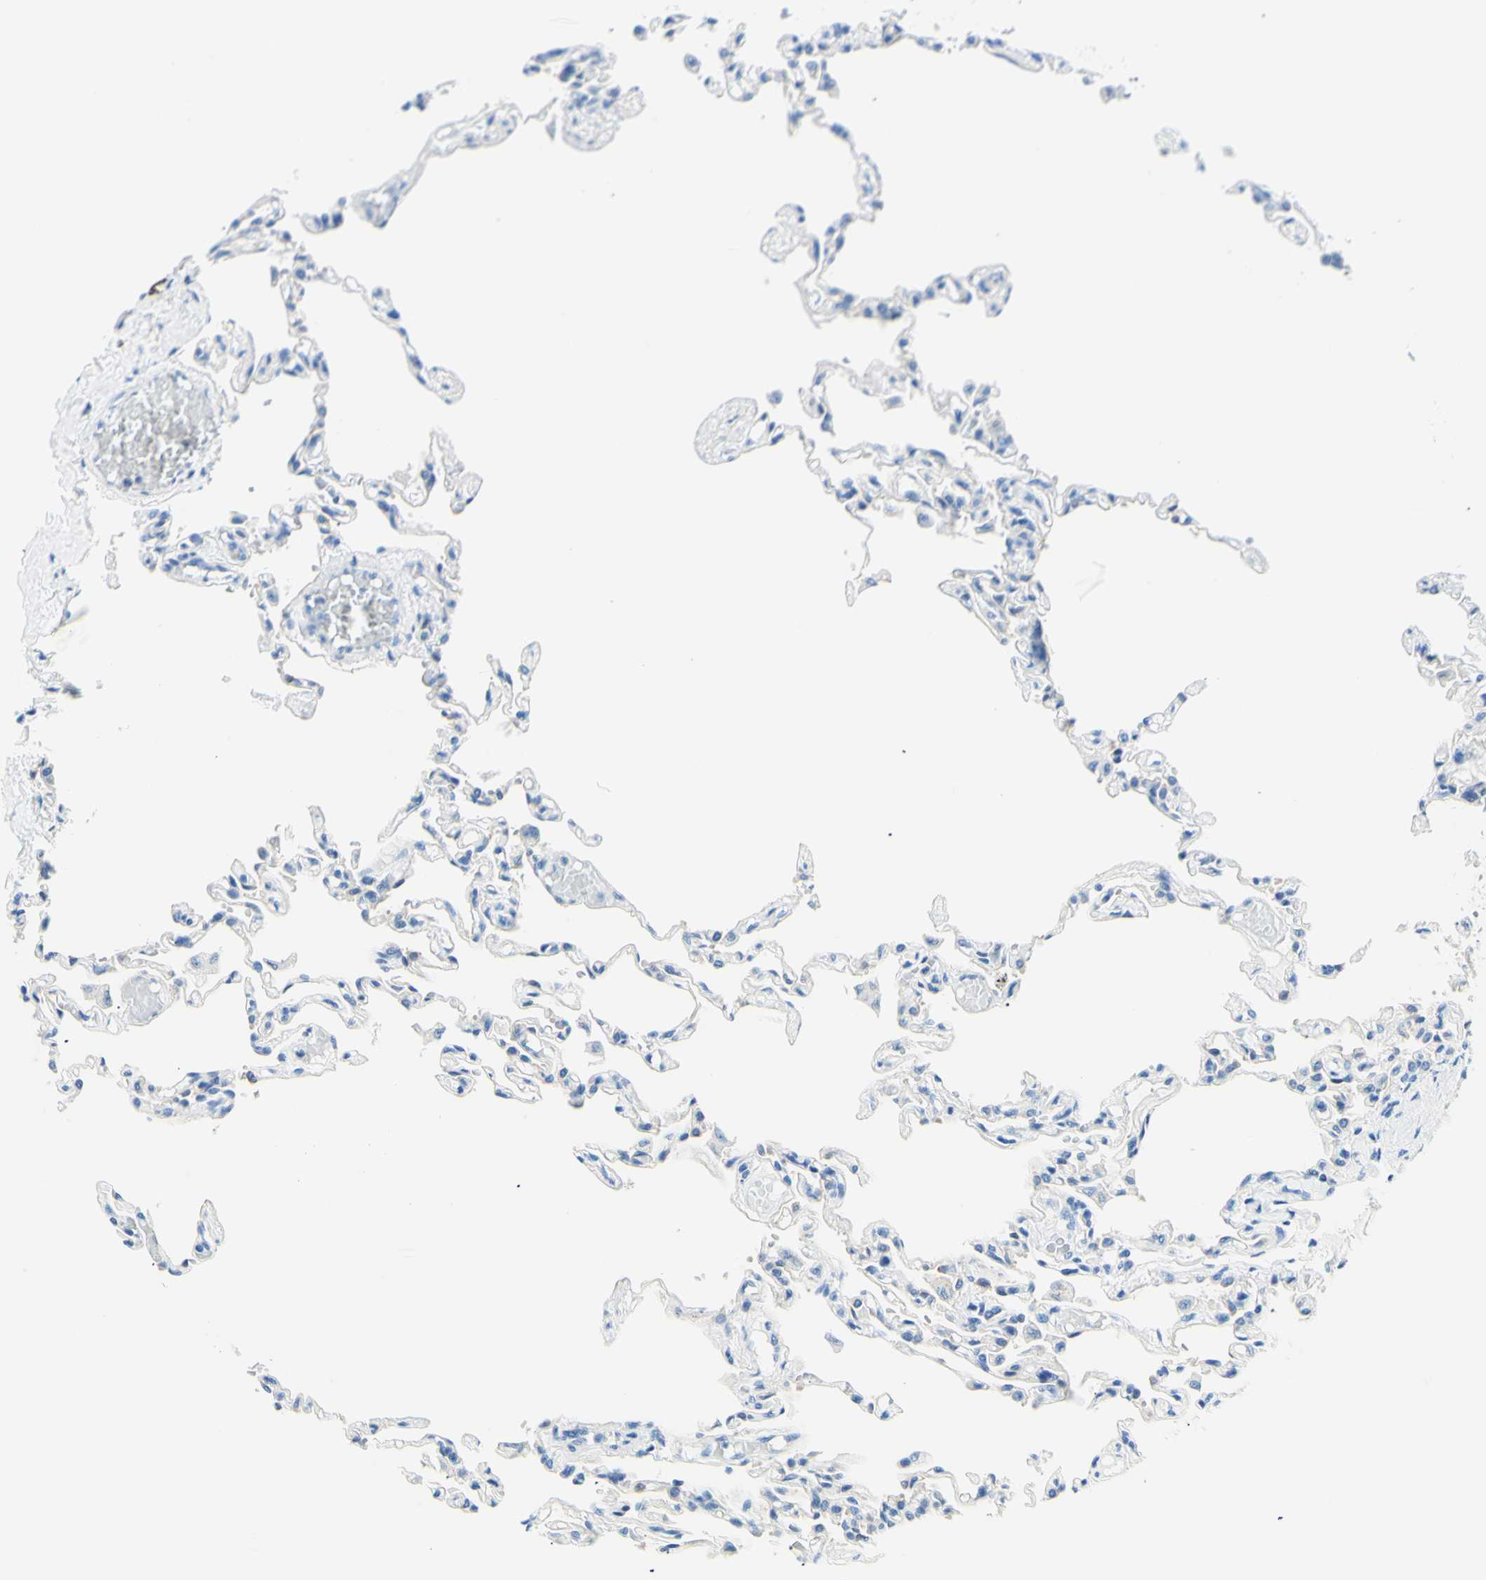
{"staining": {"intensity": "negative", "quantity": "none", "location": "none"}, "tissue": "lung", "cell_type": "Alveolar cells", "image_type": "normal", "snomed": [{"axis": "morphology", "description": "Normal tissue, NOS"}, {"axis": "topography", "description": "Lung"}], "caption": "Immunohistochemical staining of unremarkable human lung reveals no significant positivity in alveolar cells. Nuclei are stained in blue.", "gene": "HPCA", "patient": {"sex": "male", "age": 21}}